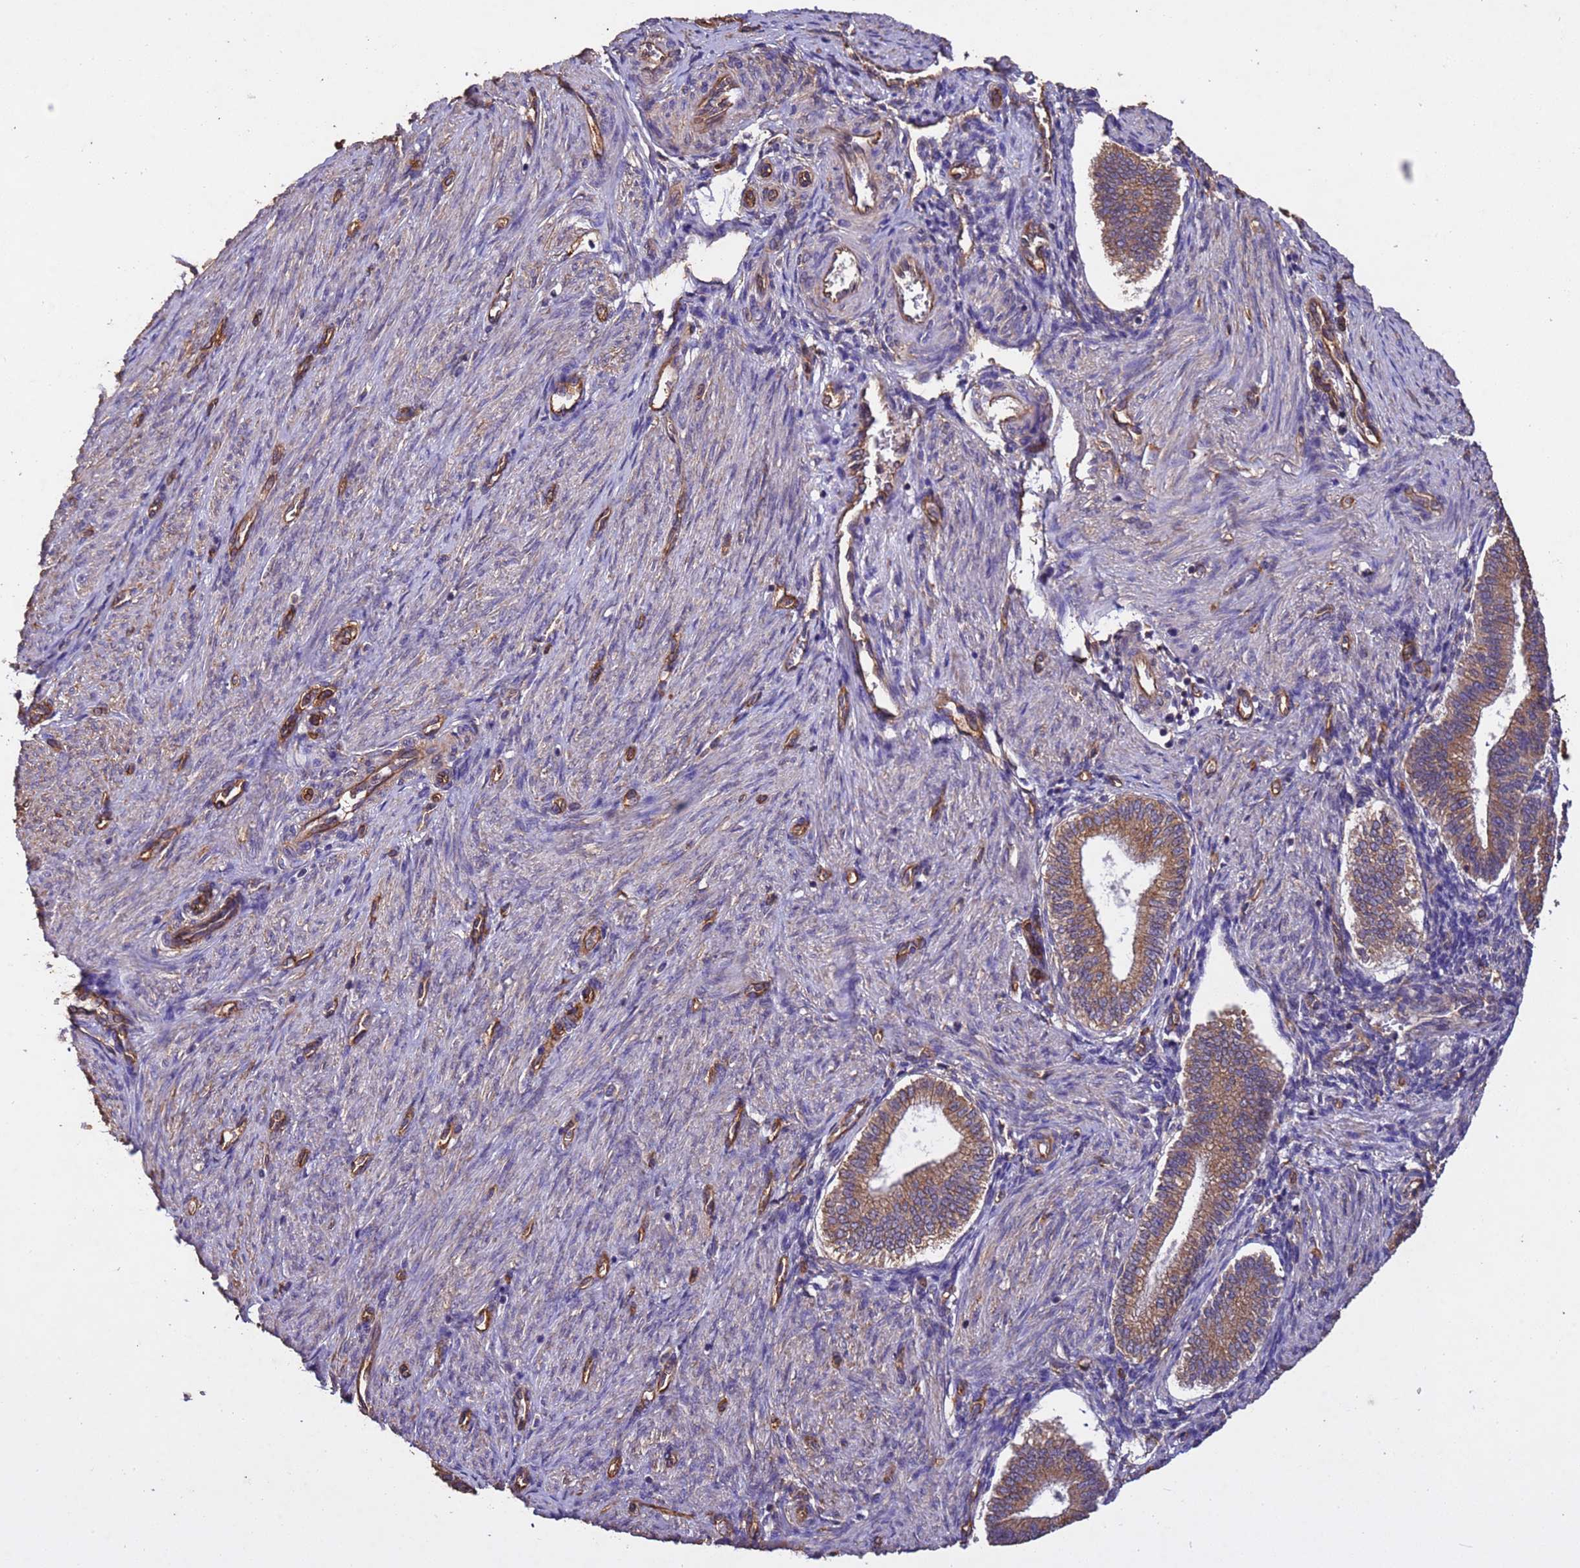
{"staining": {"intensity": "negative", "quantity": "none", "location": "none"}, "tissue": "endometrium", "cell_type": "Cells in endometrial stroma", "image_type": "normal", "snomed": [{"axis": "morphology", "description": "Normal tissue, NOS"}, {"axis": "topography", "description": "Endometrium"}], "caption": "IHC image of normal endometrium stained for a protein (brown), which shows no staining in cells in endometrial stroma. Nuclei are stained in blue.", "gene": "MTX3", "patient": {"sex": "female", "age": 25}}